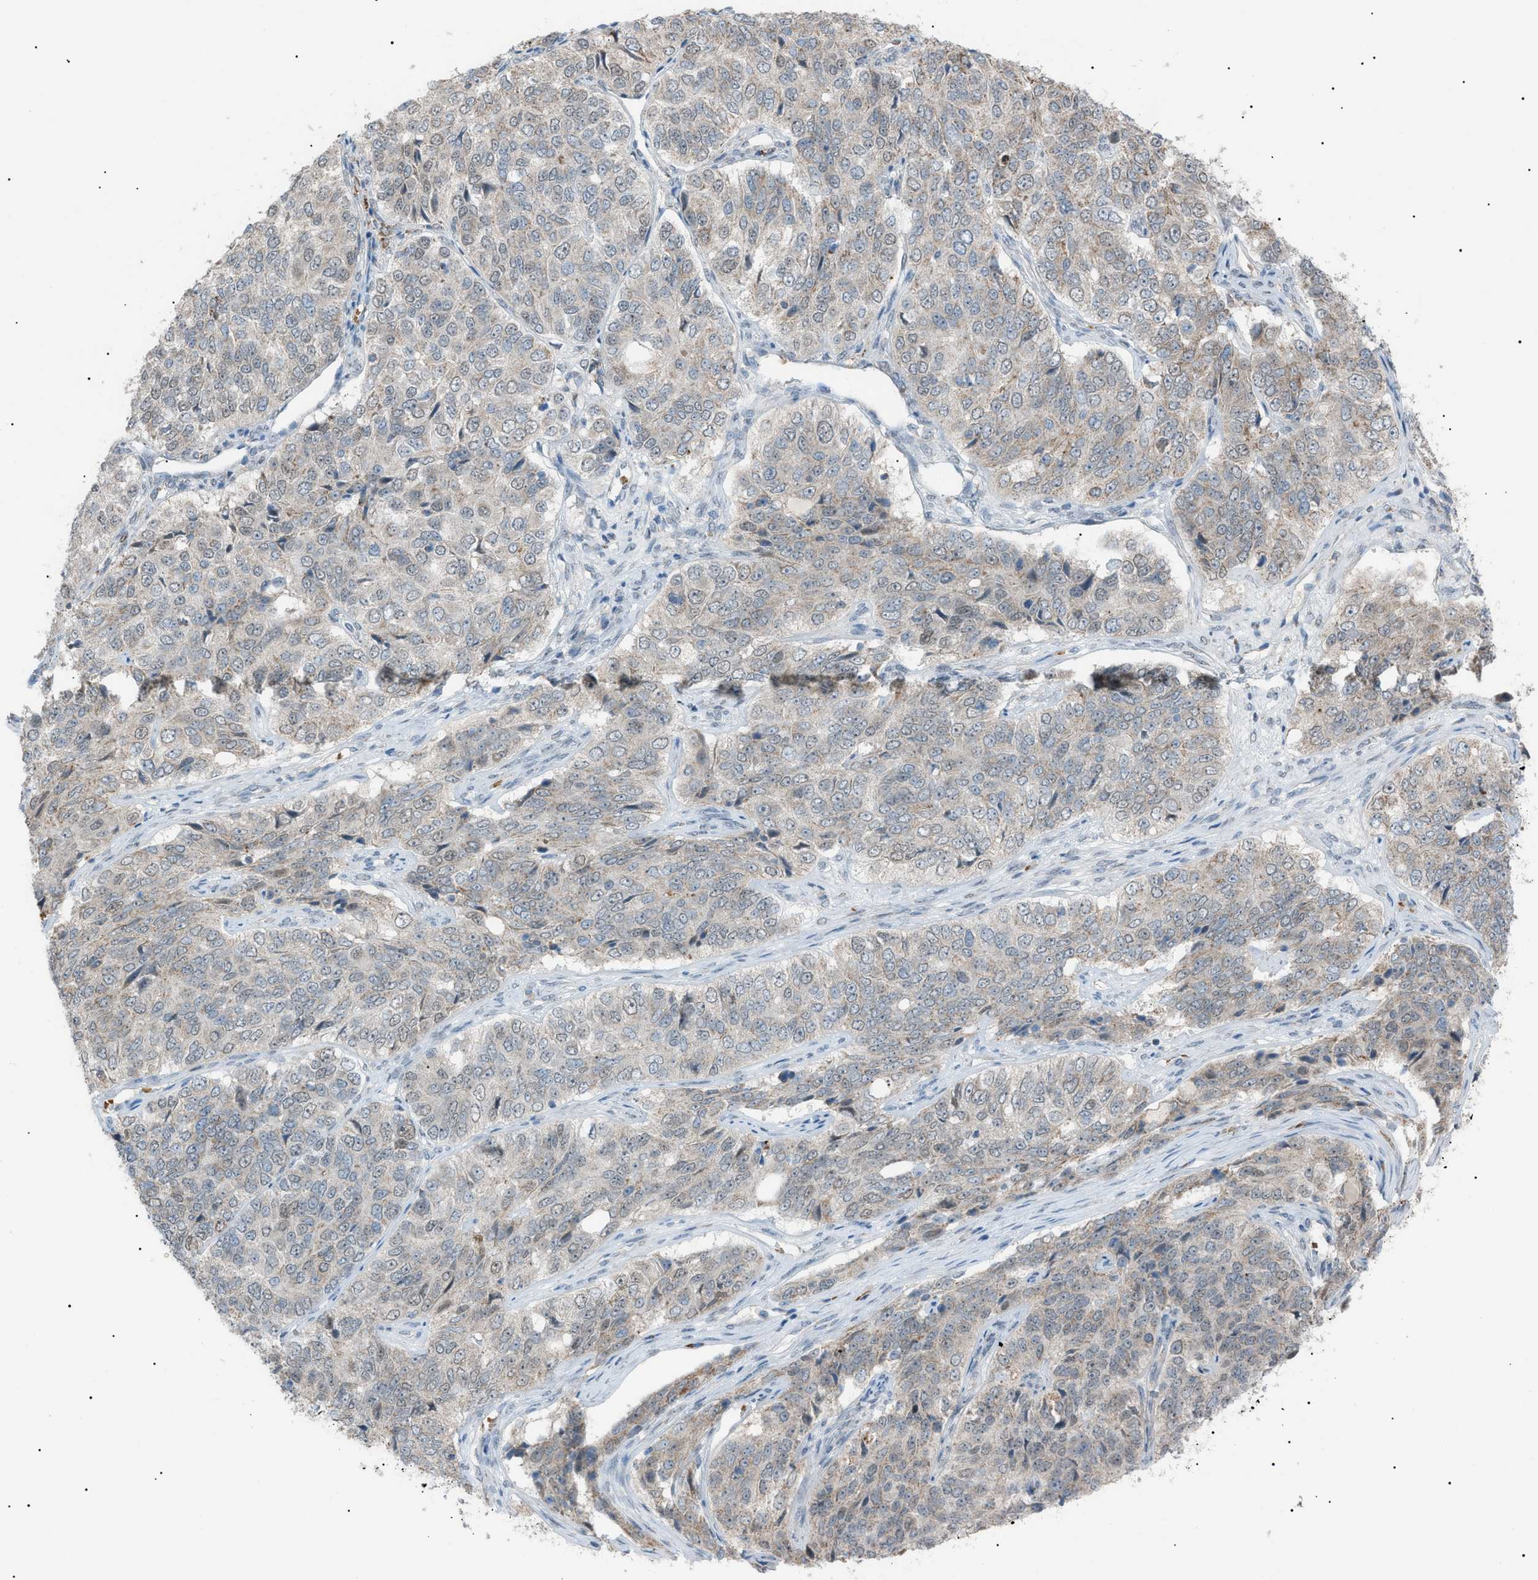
{"staining": {"intensity": "weak", "quantity": "<25%", "location": "cytoplasmic/membranous"}, "tissue": "ovarian cancer", "cell_type": "Tumor cells", "image_type": "cancer", "snomed": [{"axis": "morphology", "description": "Carcinoma, endometroid"}, {"axis": "topography", "description": "Ovary"}], "caption": "Tumor cells show no significant staining in ovarian endometroid carcinoma. The staining is performed using DAB brown chromogen with nuclei counter-stained in using hematoxylin.", "gene": "ZNF516", "patient": {"sex": "female", "age": 51}}